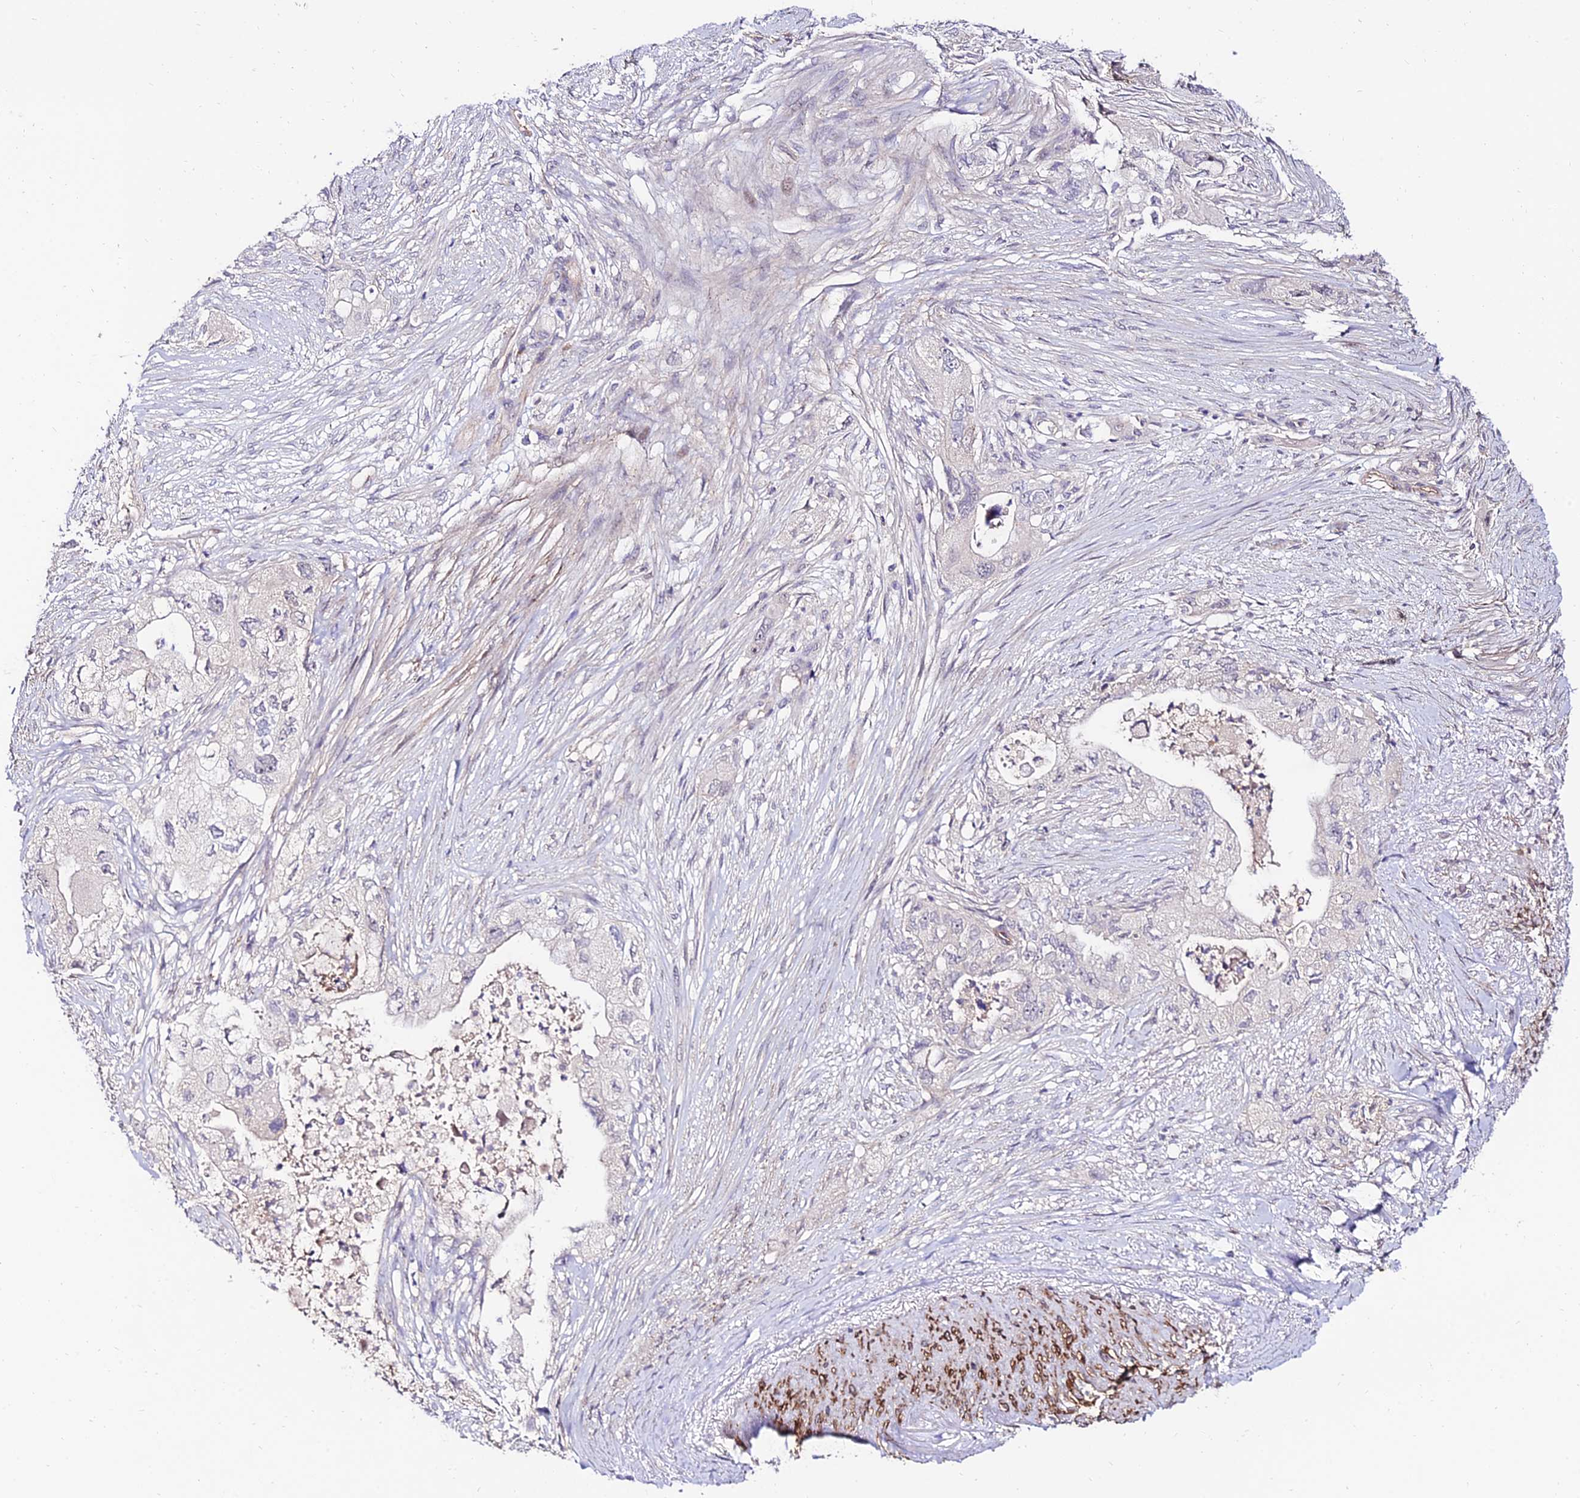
{"staining": {"intensity": "negative", "quantity": "none", "location": "none"}, "tissue": "pancreatic cancer", "cell_type": "Tumor cells", "image_type": "cancer", "snomed": [{"axis": "morphology", "description": "Adenocarcinoma, NOS"}, {"axis": "topography", "description": "Pancreas"}], "caption": "Immunohistochemistry photomicrograph of neoplastic tissue: pancreatic adenocarcinoma stained with DAB (3,3'-diaminobenzidine) displays no significant protein staining in tumor cells.", "gene": "ALDH3B2", "patient": {"sex": "female", "age": 73}}